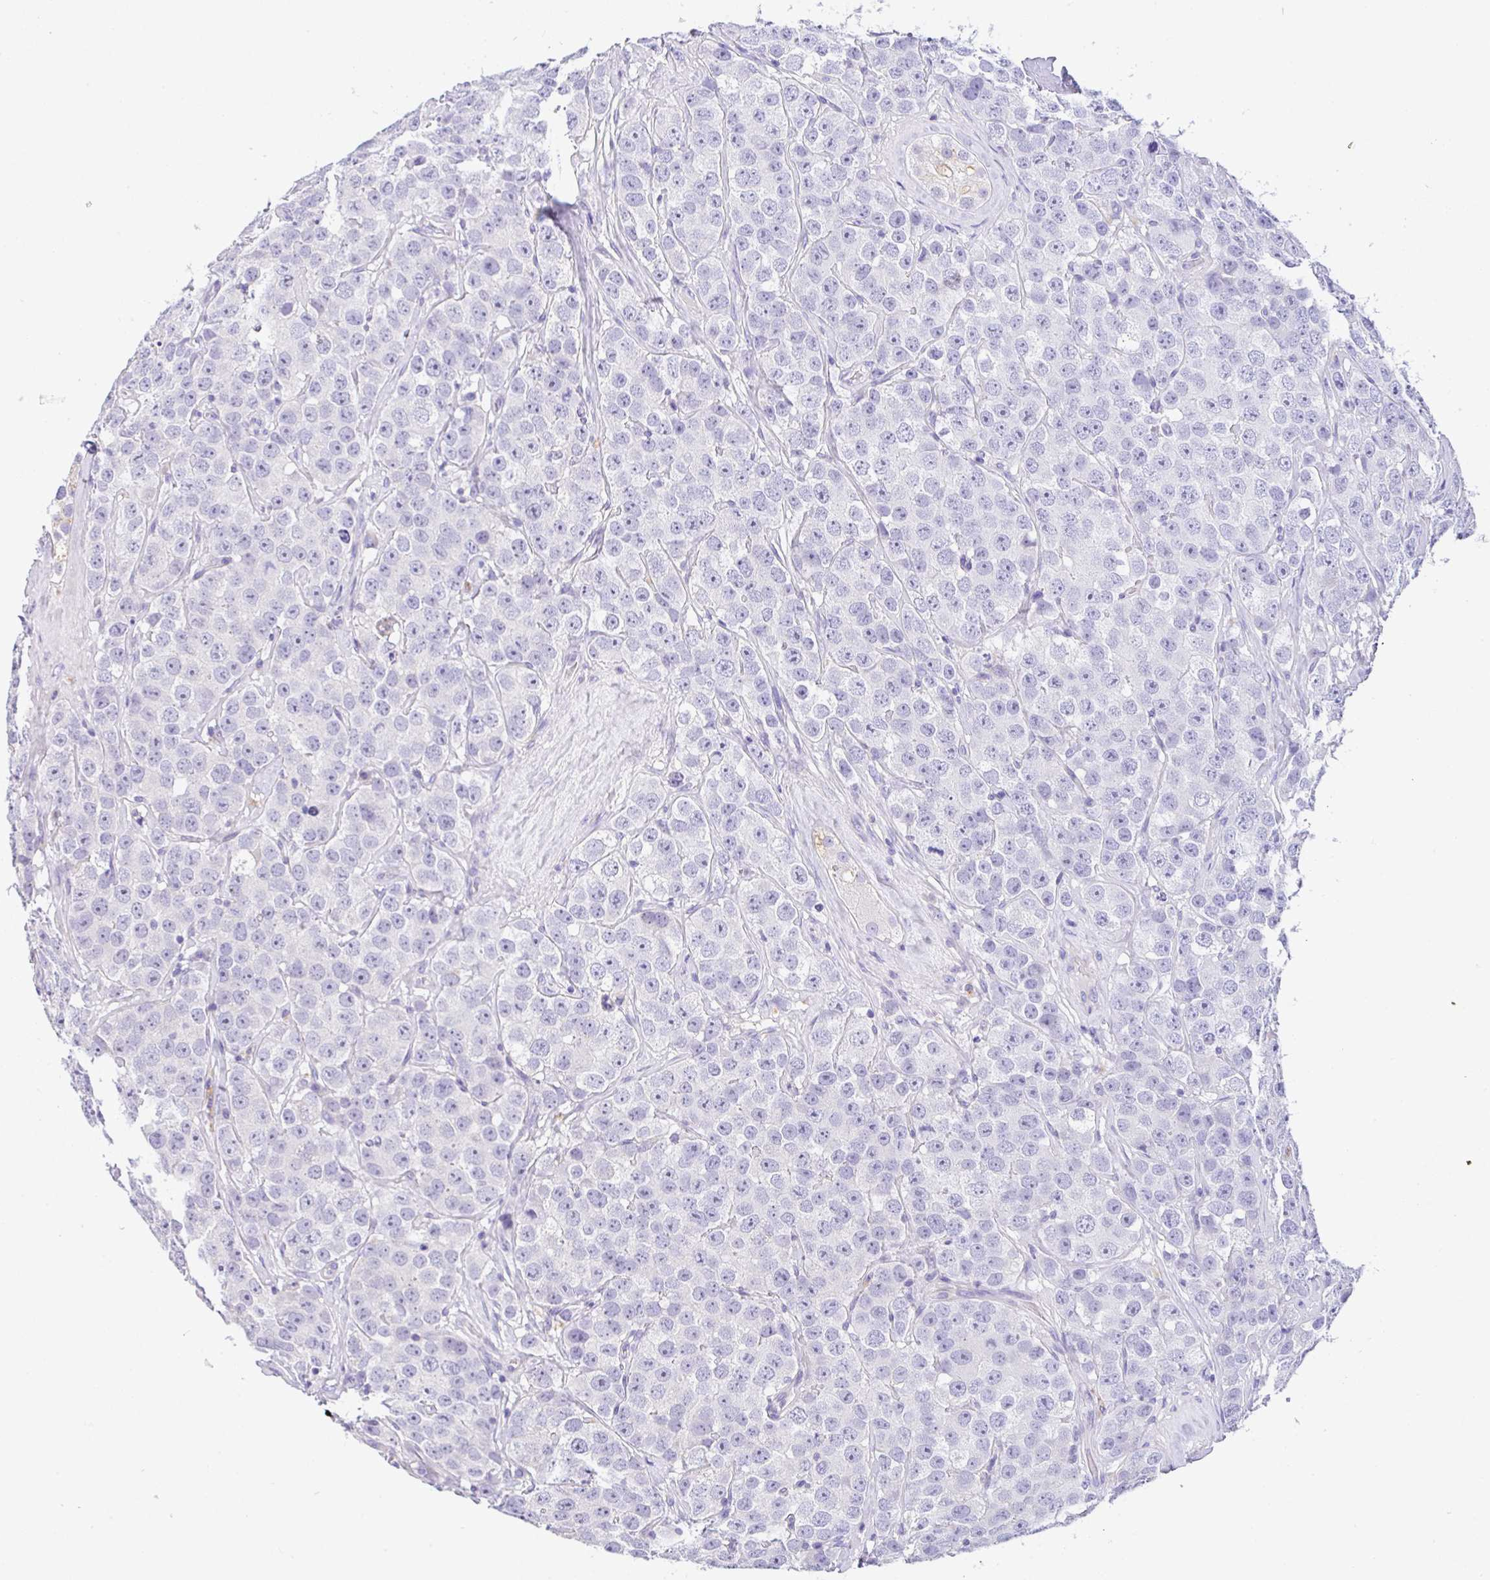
{"staining": {"intensity": "negative", "quantity": "none", "location": "none"}, "tissue": "testis cancer", "cell_type": "Tumor cells", "image_type": "cancer", "snomed": [{"axis": "morphology", "description": "Seminoma, NOS"}, {"axis": "topography", "description": "Testis"}], "caption": "An immunohistochemistry (IHC) histopathology image of testis cancer (seminoma) is shown. There is no staining in tumor cells of testis cancer (seminoma).", "gene": "EPN3", "patient": {"sex": "male", "age": 28}}